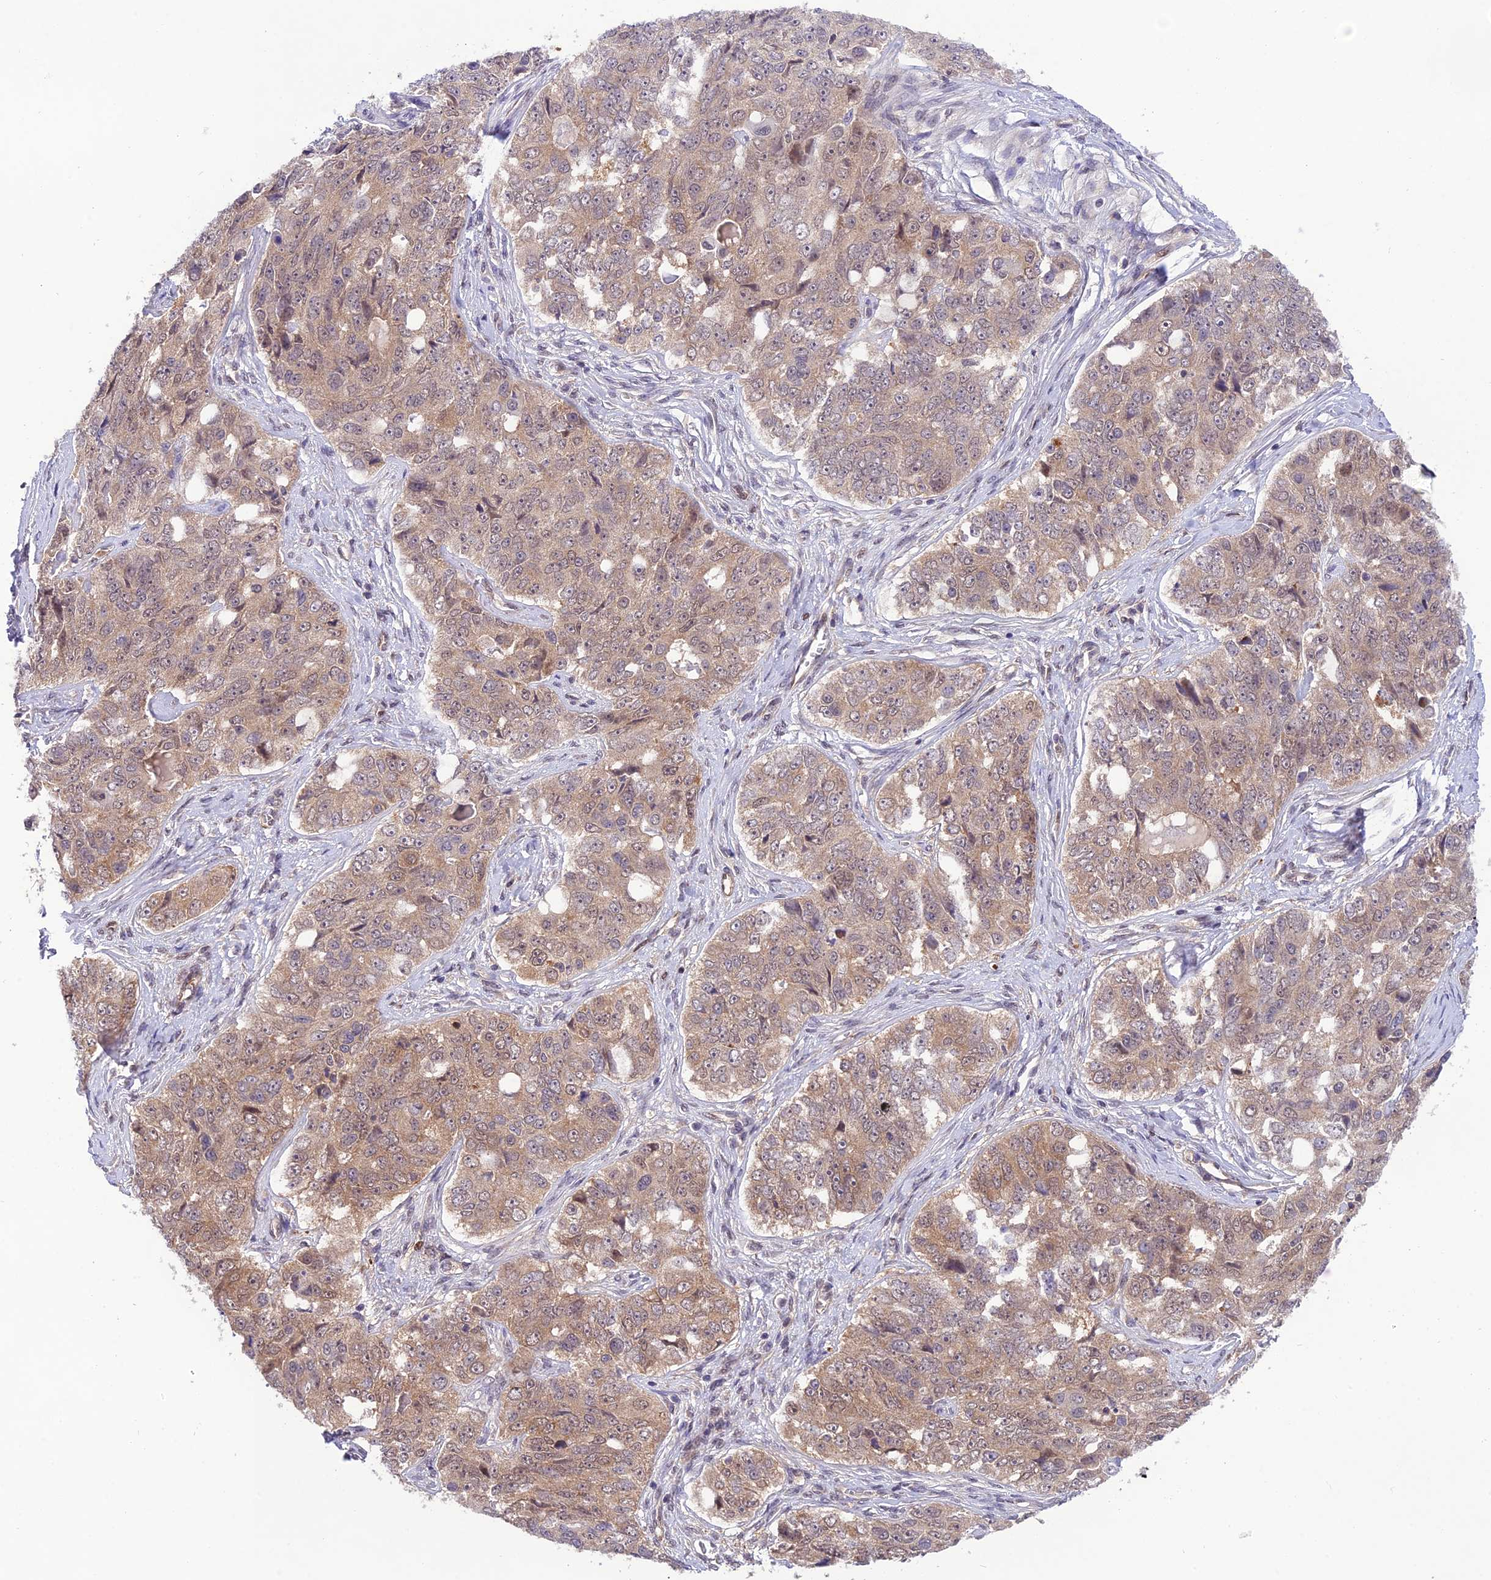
{"staining": {"intensity": "weak", "quantity": ">75%", "location": "cytoplasmic/membranous"}, "tissue": "ovarian cancer", "cell_type": "Tumor cells", "image_type": "cancer", "snomed": [{"axis": "morphology", "description": "Carcinoma, endometroid"}, {"axis": "topography", "description": "Ovary"}], "caption": "IHC (DAB (3,3'-diaminobenzidine)) staining of human endometroid carcinoma (ovarian) demonstrates weak cytoplasmic/membranous protein expression in about >75% of tumor cells. The staining was performed using DAB to visualize the protein expression in brown, while the nuclei were stained in blue with hematoxylin (Magnification: 20x).", "gene": "TRIM40", "patient": {"sex": "female", "age": 51}}